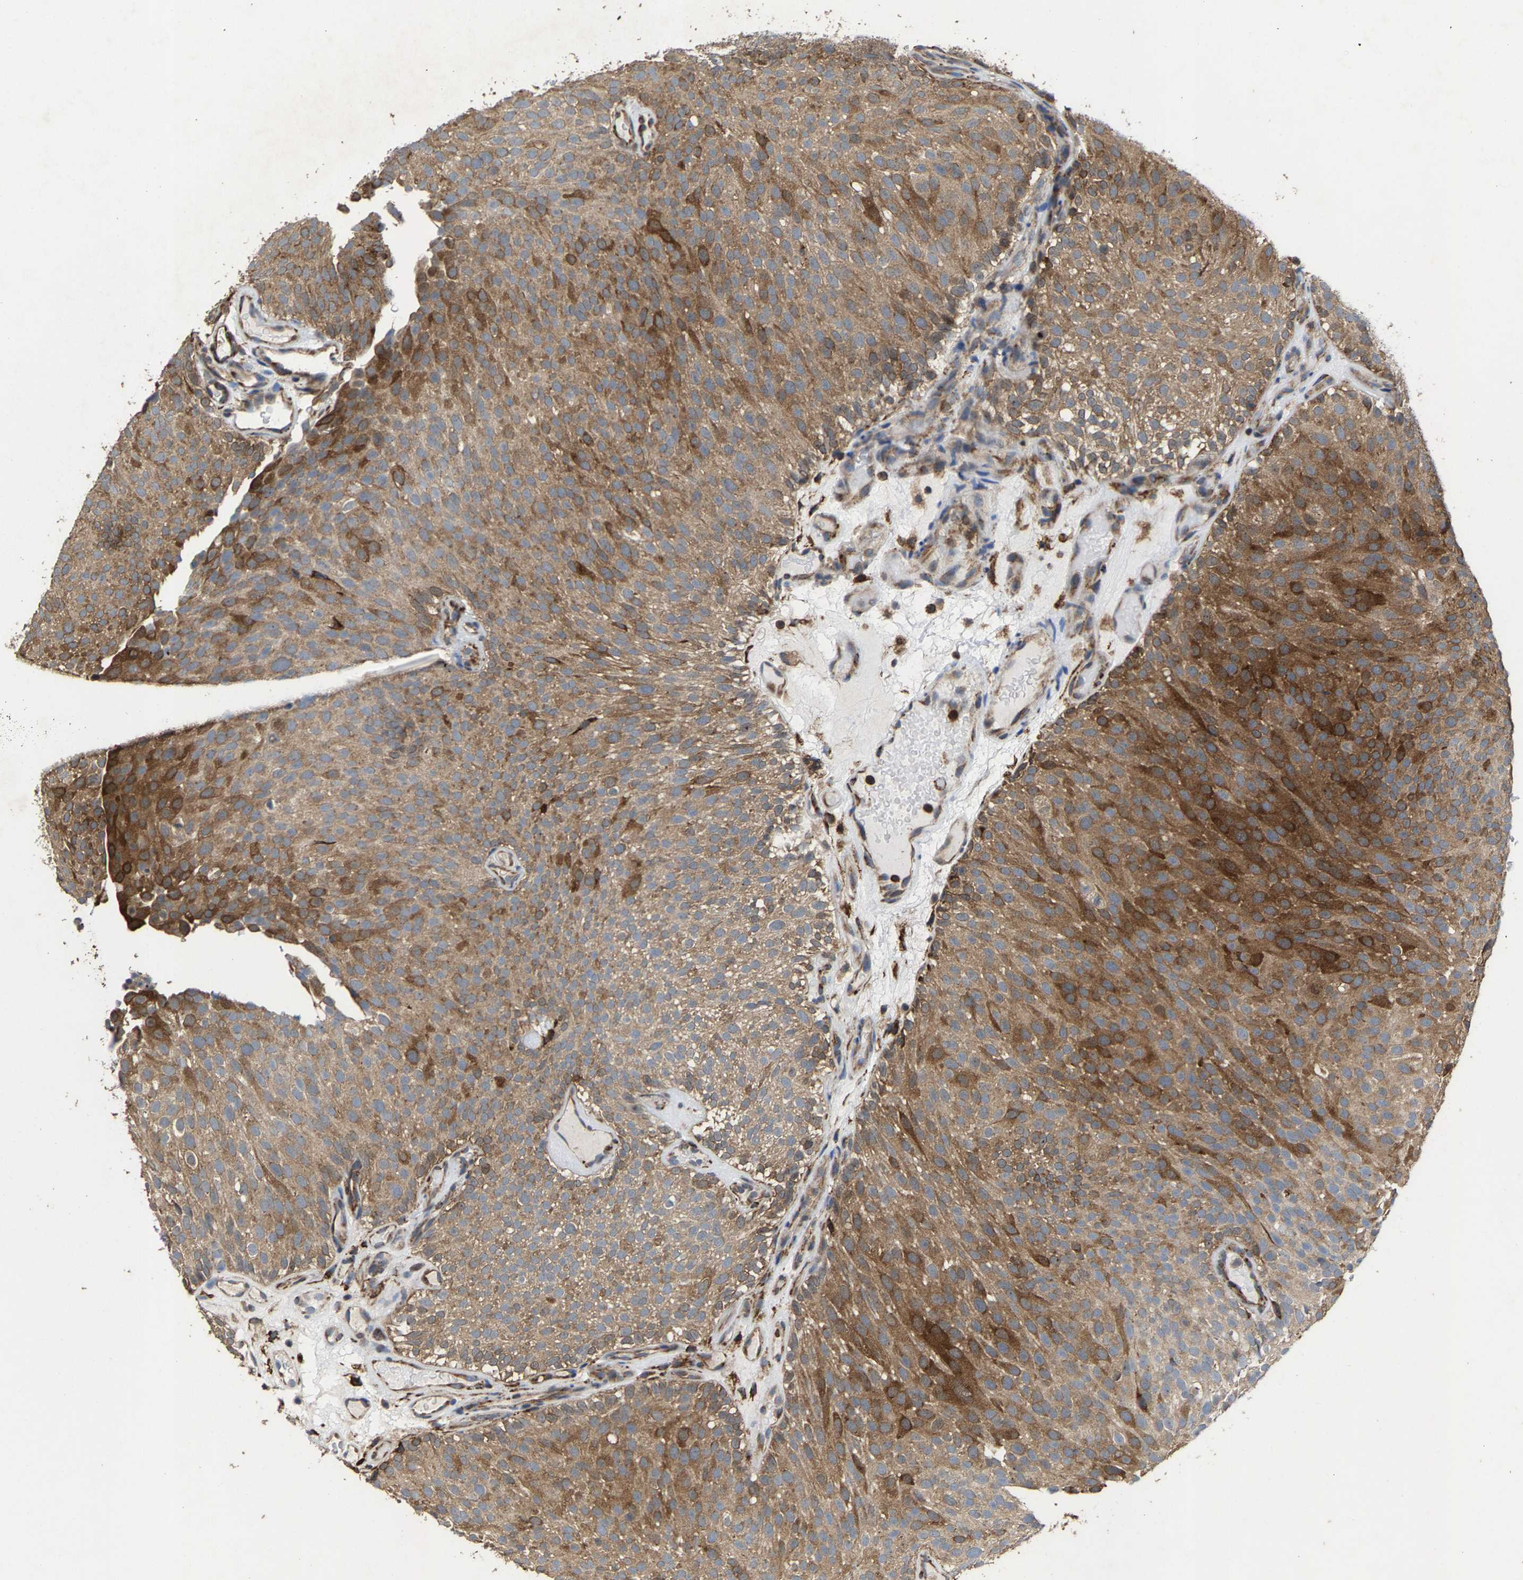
{"staining": {"intensity": "strong", "quantity": ">75%", "location": "cytoplasmic/membranous"}, "tissue": "urothelial cancer", "cell_type": "Tumor cells", "image_type": "cancer", "snomed": [{"axis": "morphology", "description": "Urothelial carcinoma, Low grade"}, {"axis": "topography", "description": "Urinary bladder"}], "caption": "The image demonstrates a brown stain indicating the presence of a protein in the cytoplasmic/membranous of tumor cells in urothelial cancer.", "gene": "FGD3", "patient": {"sex": "male", "age": 78}}